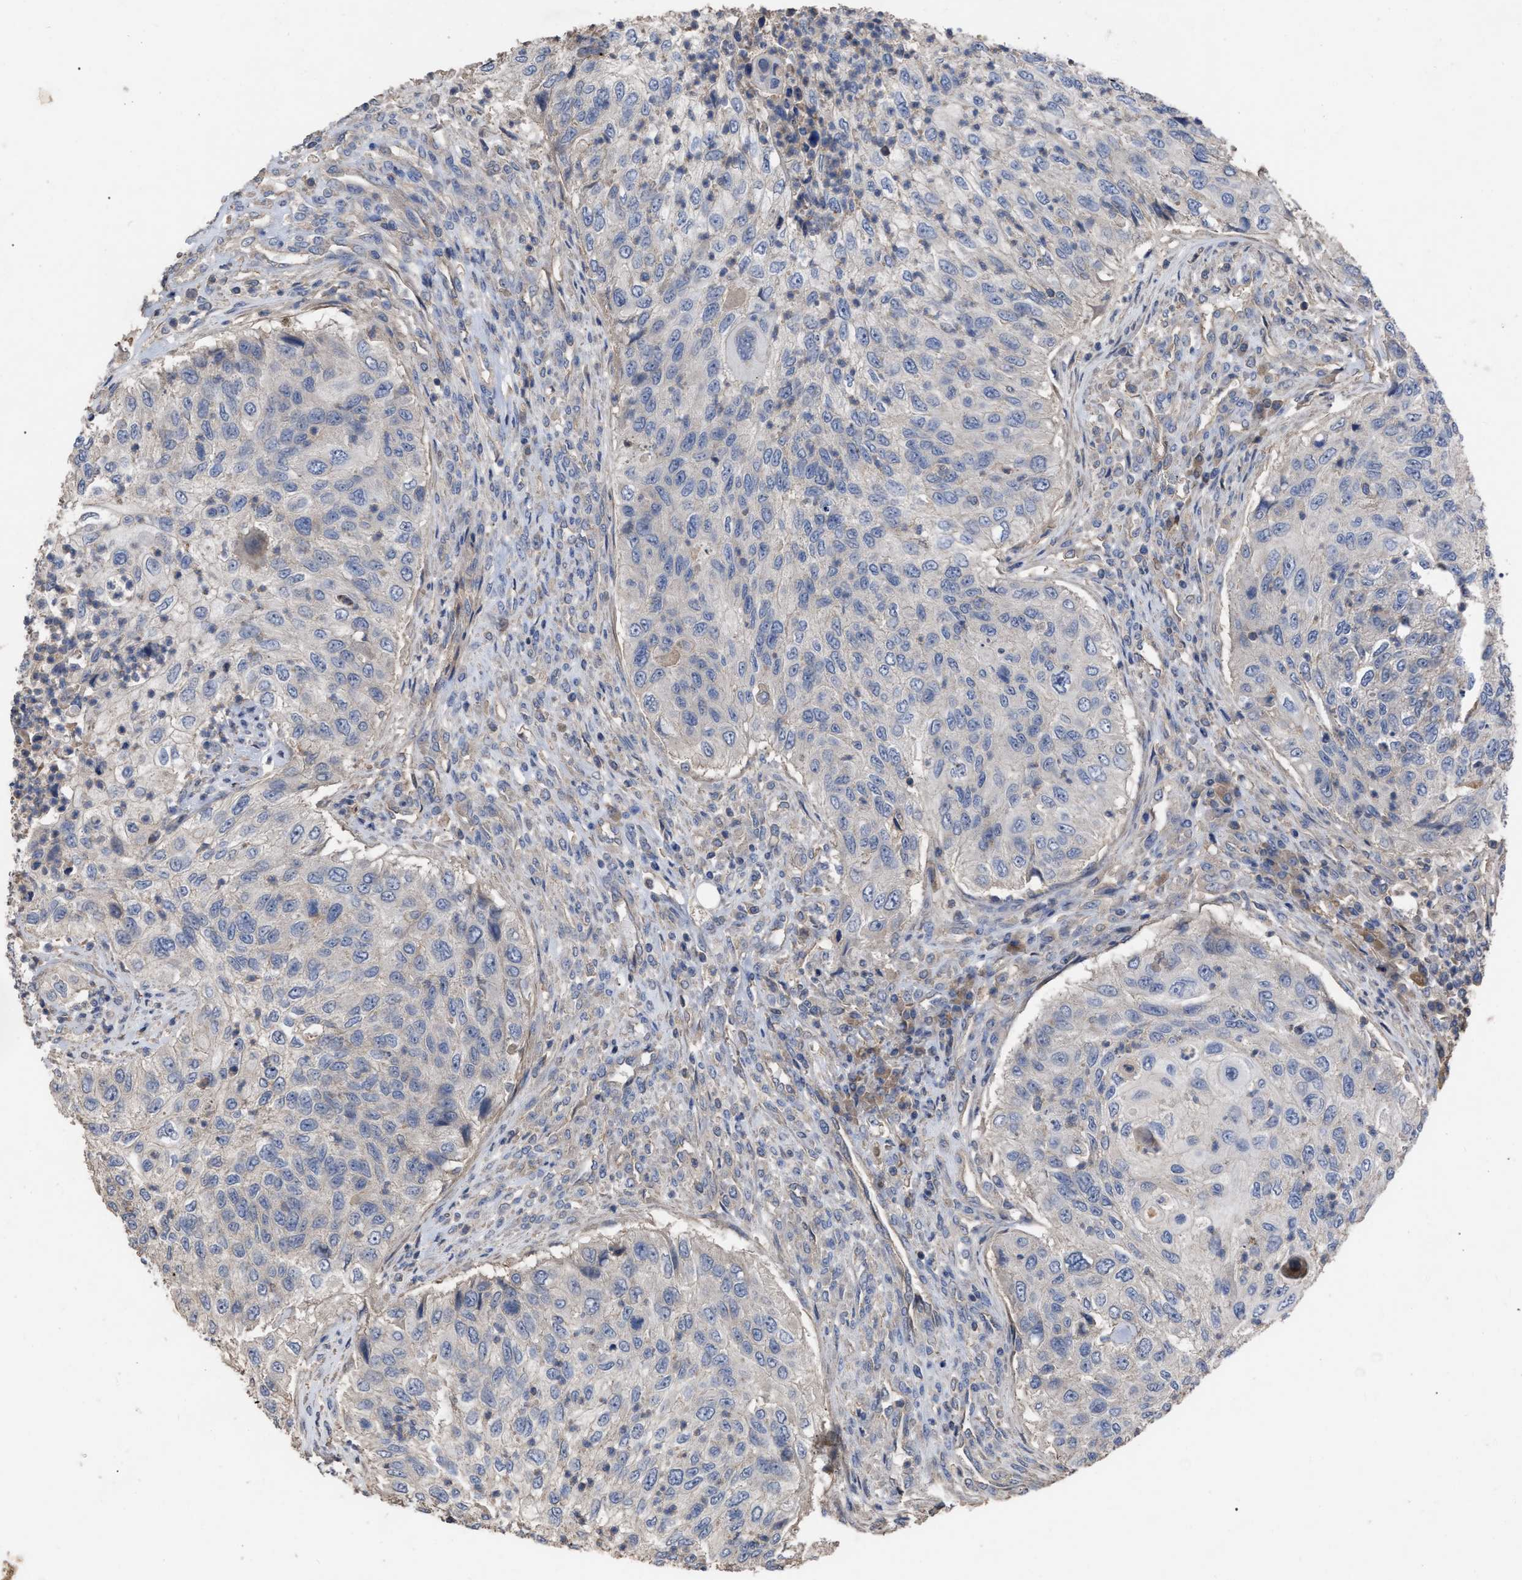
{"staining": {"intensity": "negative", "quantity": "none", "location": "none"}, "tissue": "urothelial cancer", "cell_type": "Tumor cells", "image_type": "cancer", "snomed": [{"axis": "morphology", "description": "Urothelial carcinoma, High grade"}, {"axis": "topography", "description": "Urinary bladder"}], "caption": "High power microscopy histopathology image of an IHC histopathology image of high-grade urothelial carcinoma, revealing no significant staining in tumor cells. Brightfield microscopy of immunohistochemistry stained with DAB (3,3'-diaminobenzidine) (brown) and hematoxylin (blue), captured at high magnification.", "gene": "BTN2A1", "patient": {"sex": "female", "age": 60}}